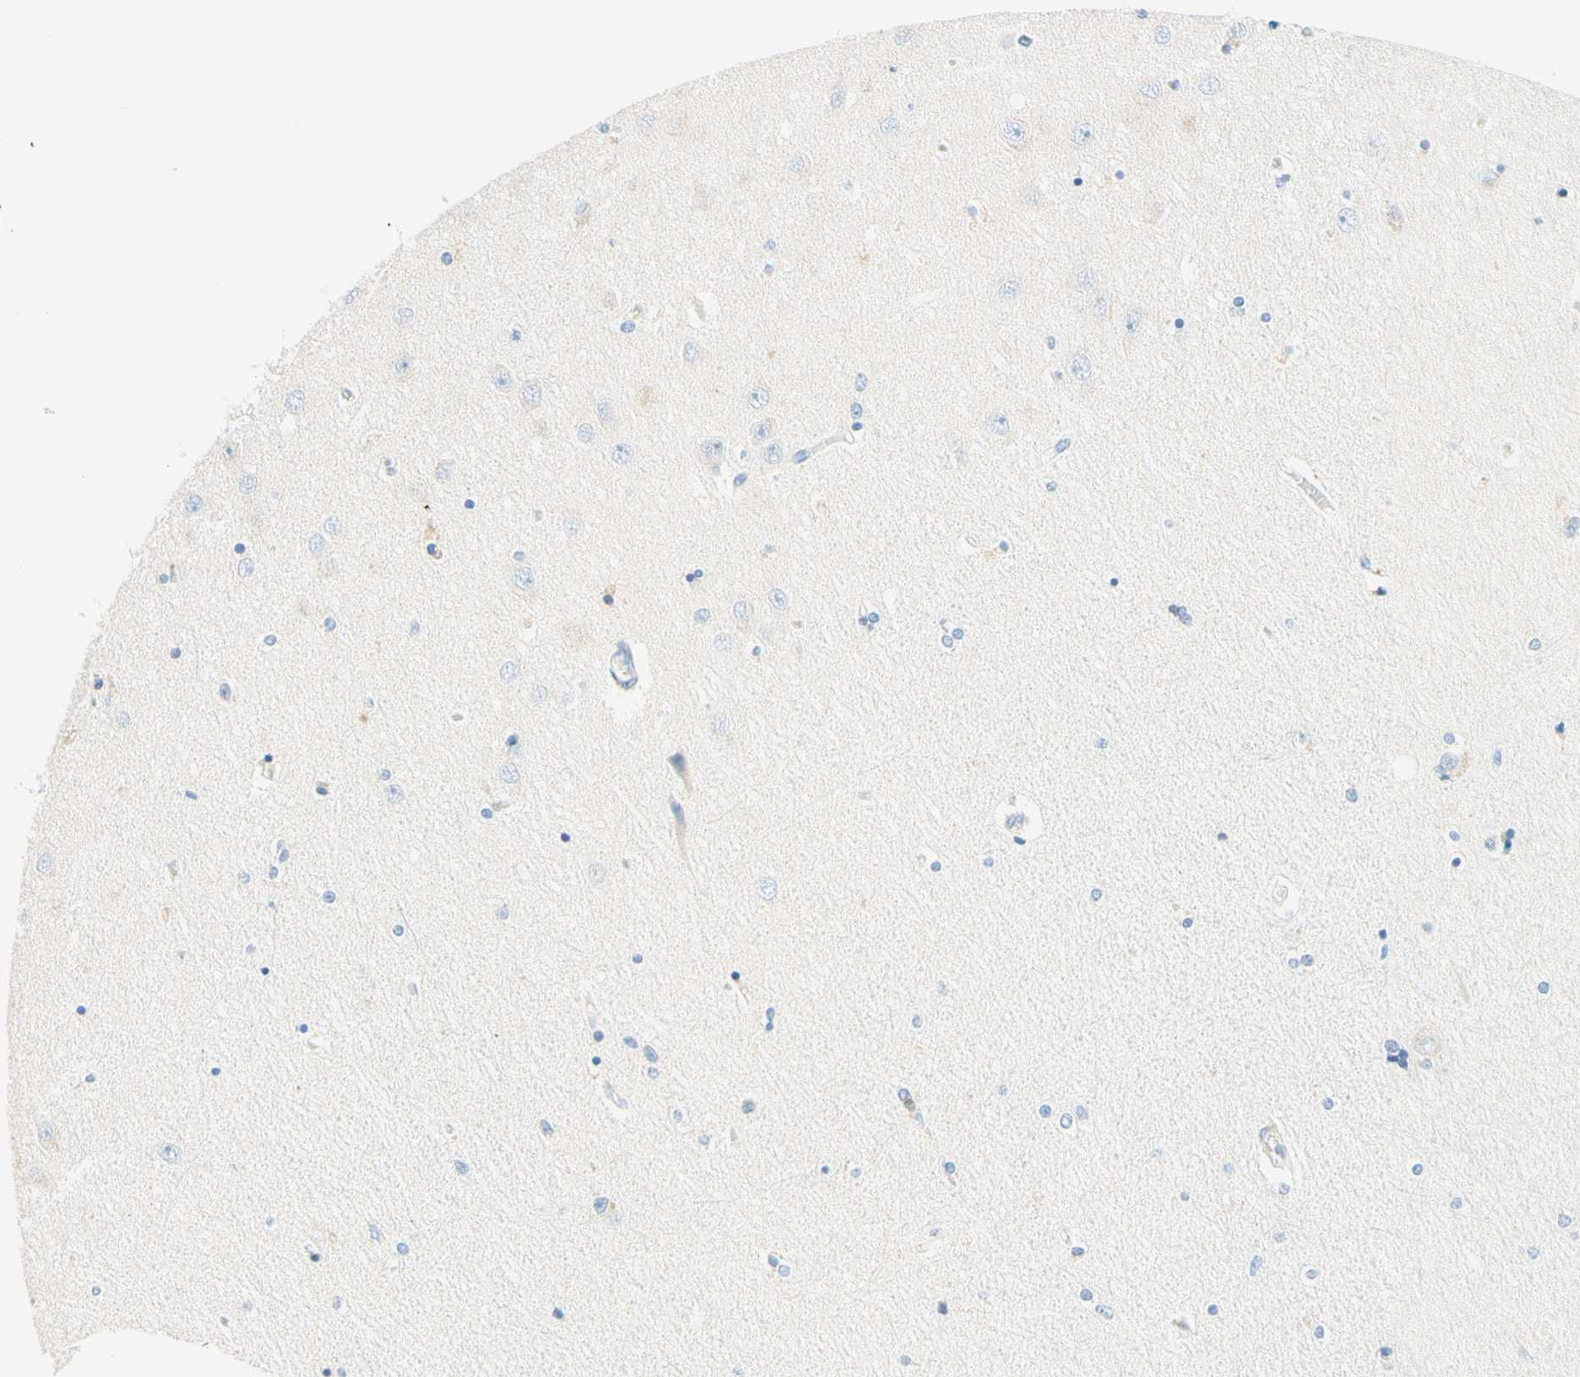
{"staining": {"intensity": "negative", "quantity": "none", "location": "none"}, "tissue": "hippocampus", "cell_type": "Glial cells", "image_type": "normal", "snomed": [{"axis": "morphology", "description": "Normal tissue, NOS"}, {"axis": "topography", "description": "Hippocampus"}], "caption": "IHC image of benign hippocampus: hippocampus stained with DAB (3,3'-diaminobenzidine) reveals no significant protein staining in glial cells.", "gene": "LAT", "patient": {"sex": "female", "age": 54}}